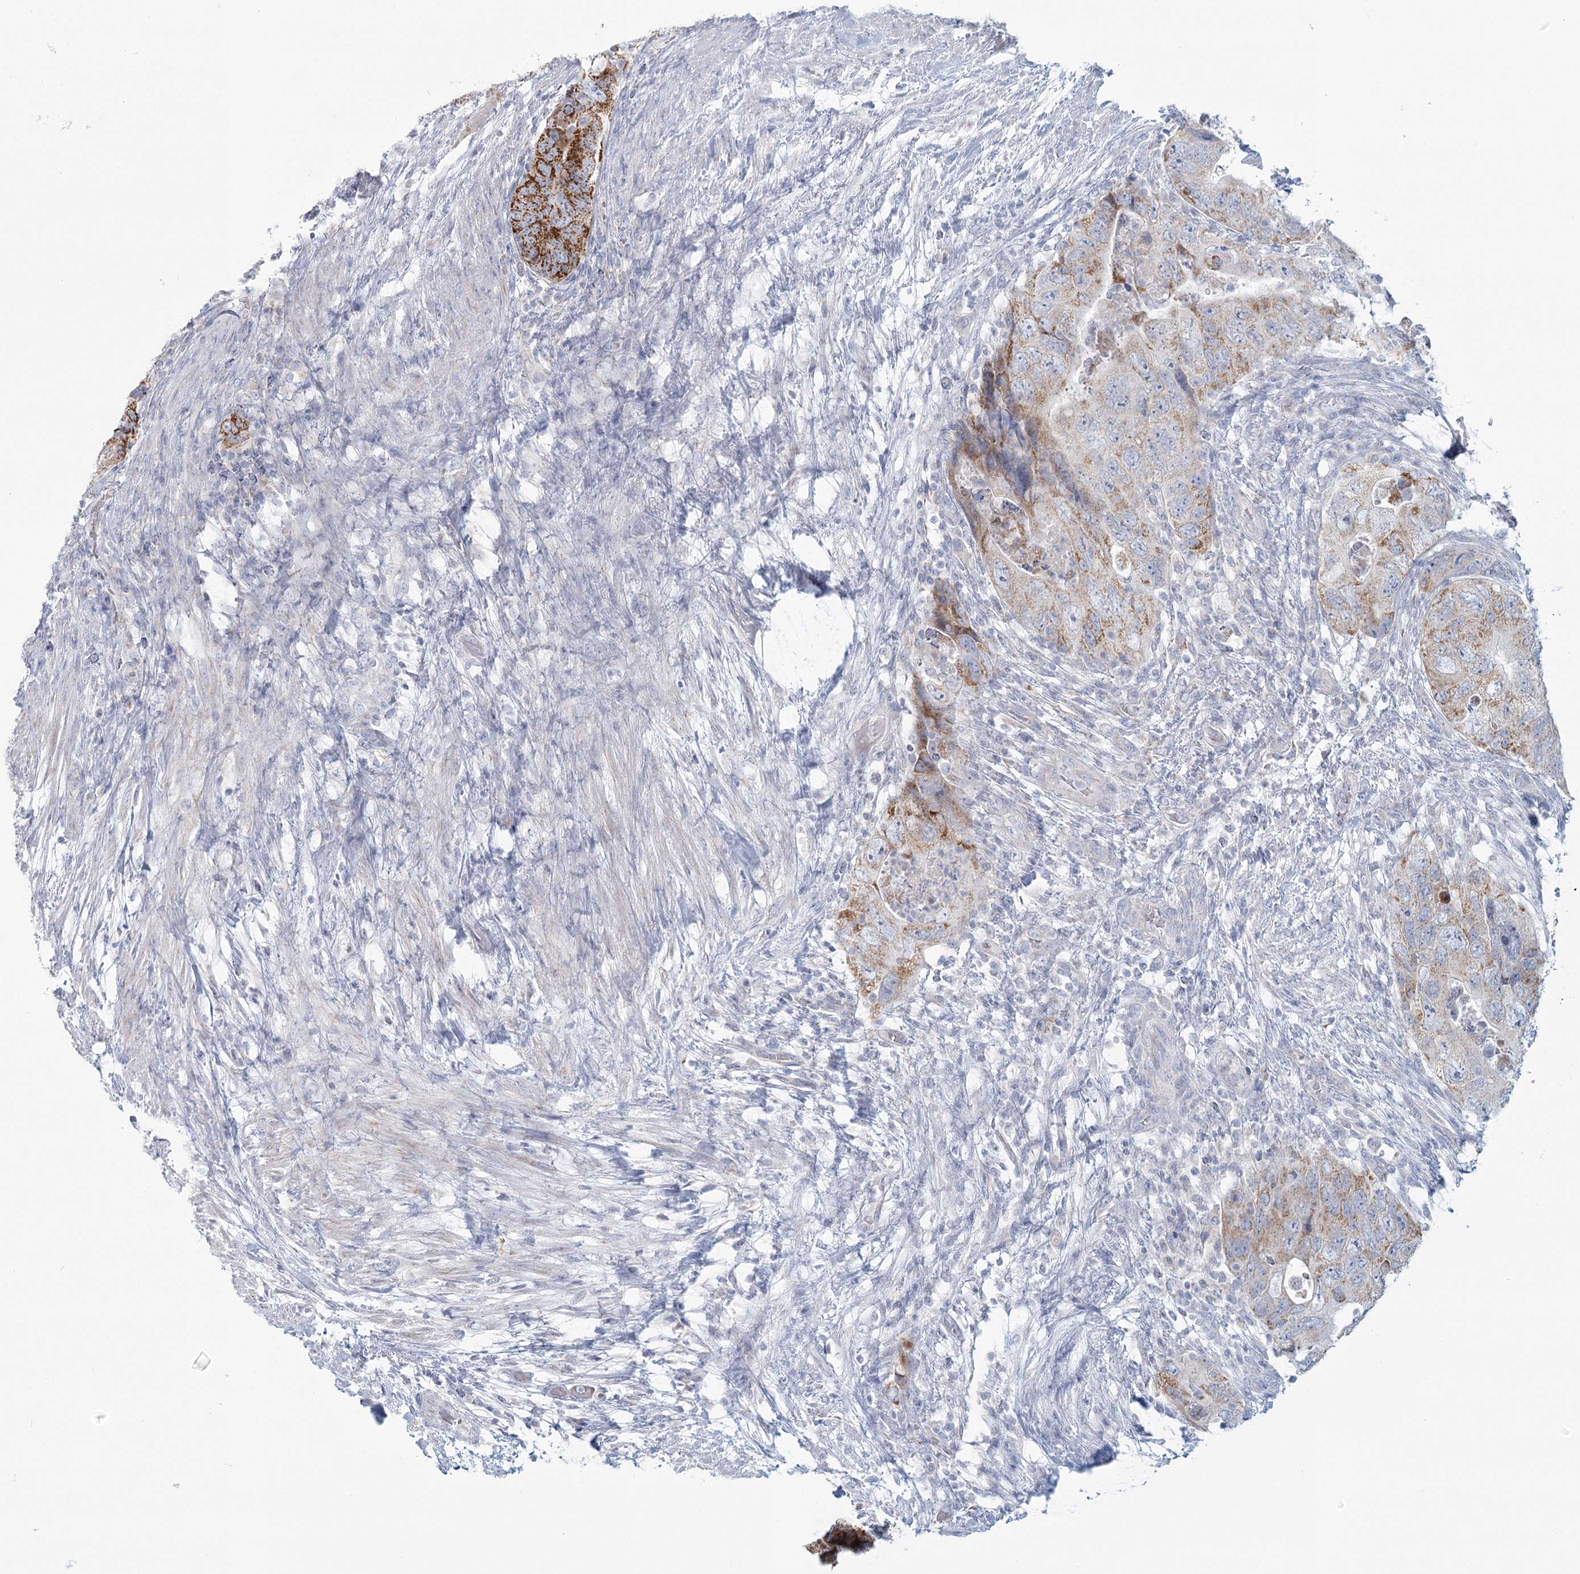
{"staining": {"intensity": "moderate", "quantity": ">75%", "location": "cytoplasmic/membranous"}, "tissue": "colorectal cancer", "cell_type": "Tumor cells", "image_type": "cancer", "snomed": [{"axis": "morphology", "description": "Adenocarcinoma, NOS"}, {"axis": "topography", "description": "Rectum"}], "caption": "A high-resolution image shows immunohistochemistry staining of colorectal cancer (adenocarcinoma), which displays moderate cytoplasmic/membranous positivity in approximately >75% of tumor cells.", "gene": "BPHL", "patient": {"sex": "male", "age": 63}}